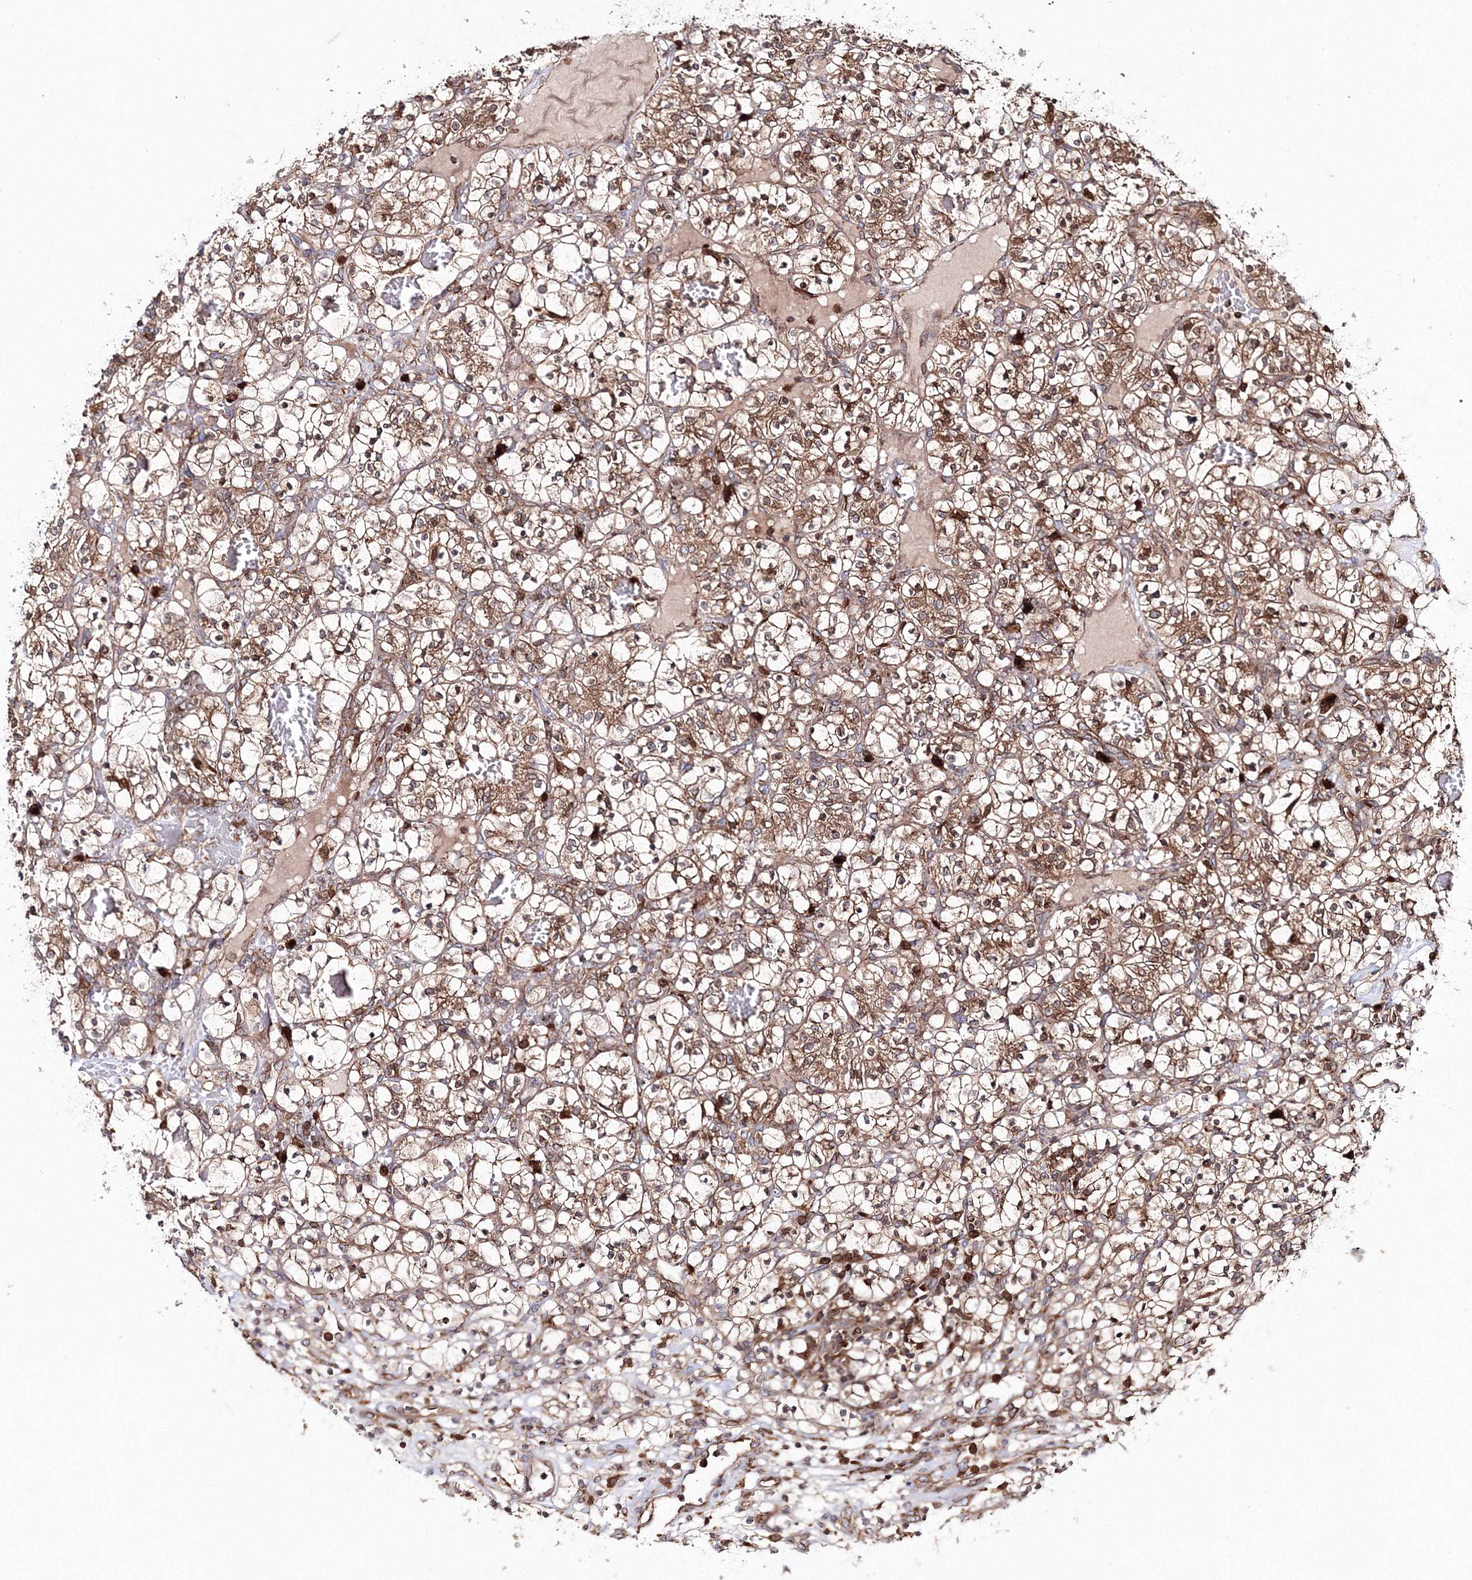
{"staining": {"intensity": "moderate", "quantity": ">75%", "location": "cytoplasmic/membranous"}, "tissue": "renal cancer", "cell_type": "Tumor cells", "image_type": "cancer", "snomed": [{"axis": "morphology", "description": "Adenocarcinoma, NOS"}, {"axis": "topography", "description": "Kidney"}], "caption": "Immunohistochemistry (DAB) staining of renal cancer exhibits moderate cytoplasmic/membranous protein staining in about >75% of tumor cells.", "gene": "ARCN1", "patient": {"sex": "female", "age": 57}}